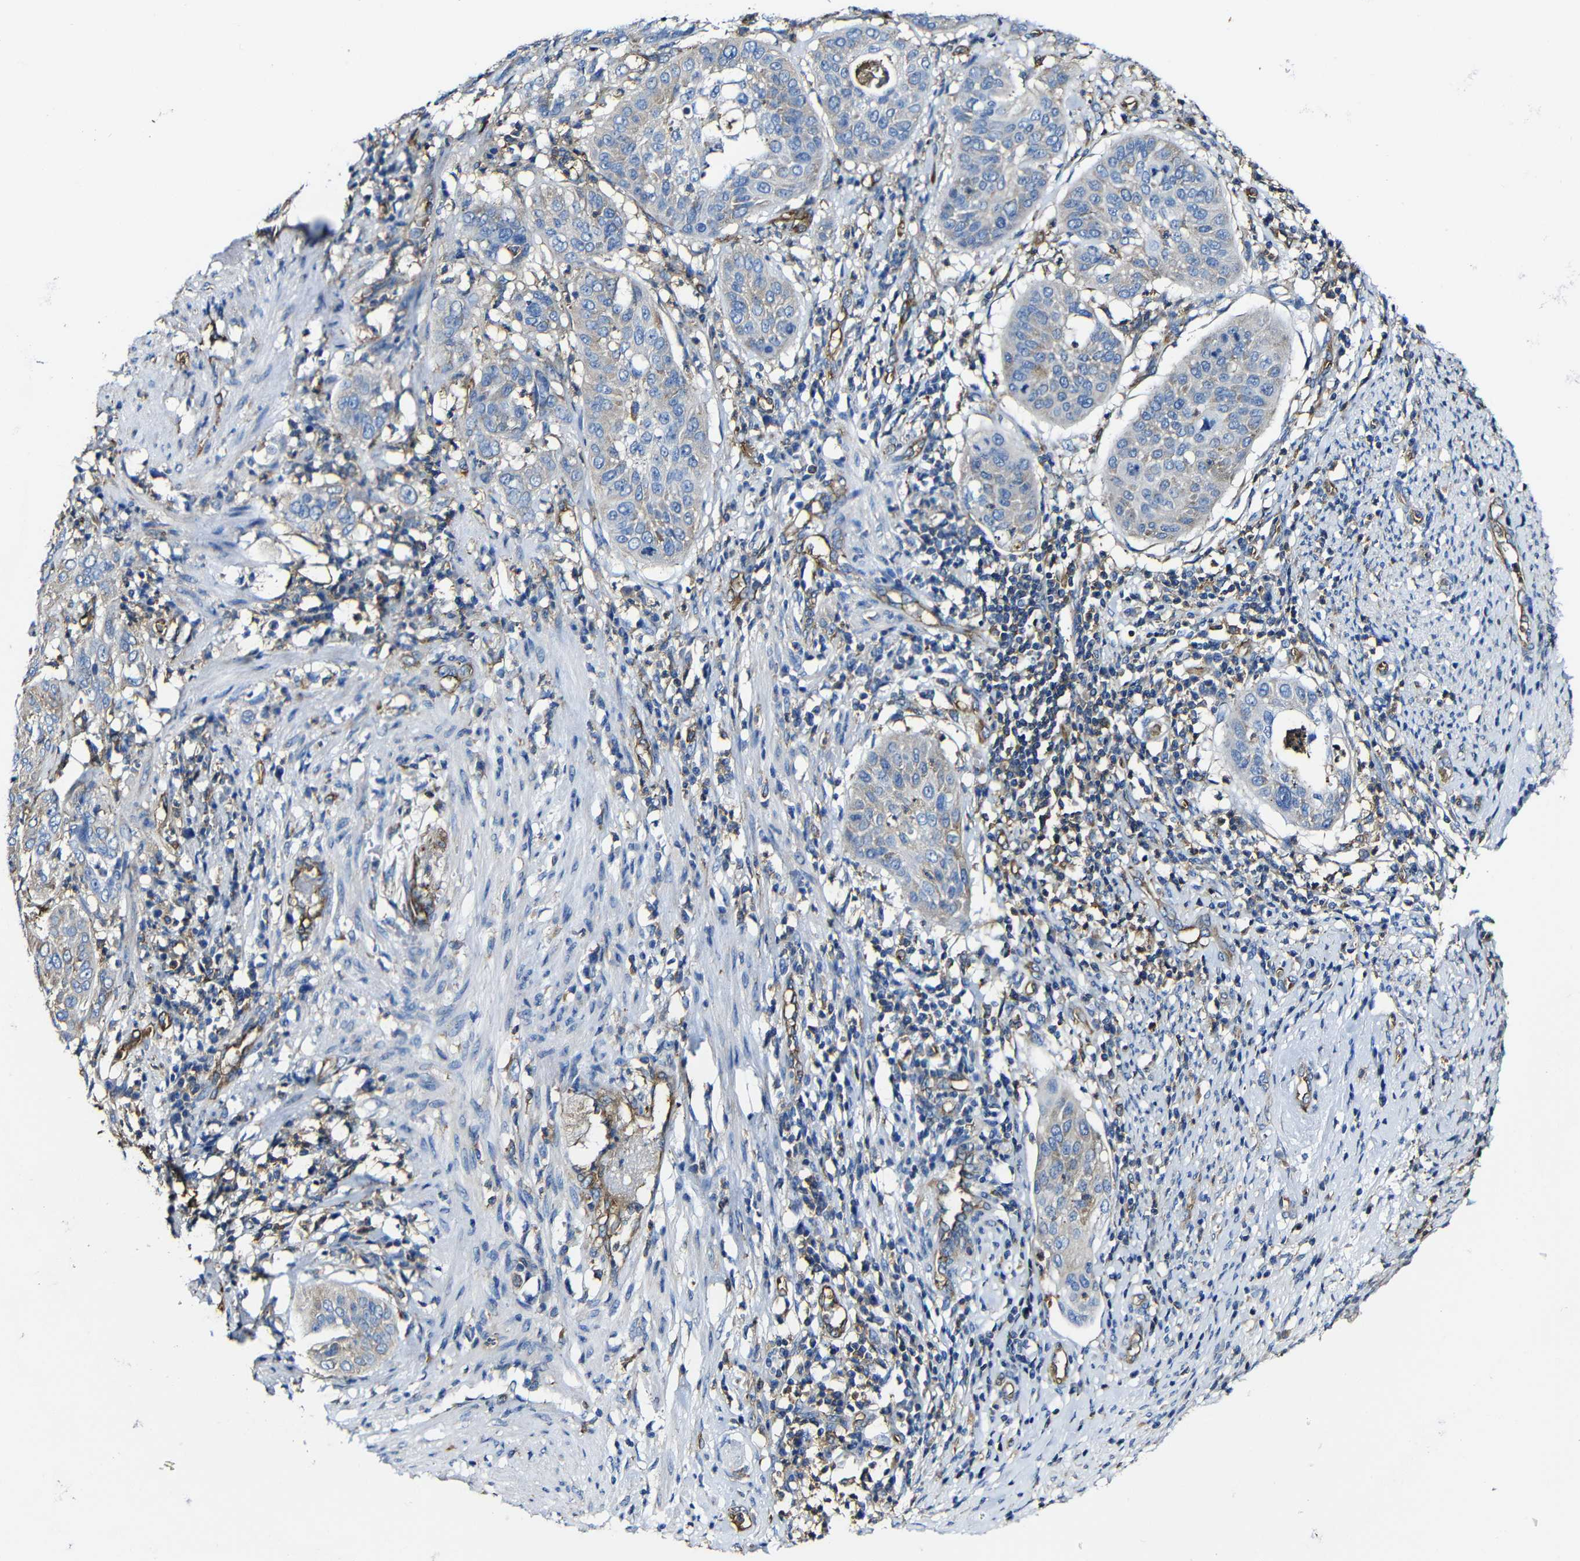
{"staining": {"intensity": "negative", "quantity": "none", "location": "none"}, "tissue": "cervical cancer", "cell_type": "Tumor cells", "image_type": "cancer", "snomed": [{"axis": "morphology", "description": "Normal tissue, NOS"}, {"axis": "morphology", "description": "Squamous cell carcinoma, NOS"}, {"axis": "topography", "description": "Cervix"}], "caption": "There is no significant staining in tumor cells of squamous cell carcinoma (cervical).", "gene": "MSN", "patient": {"sex": "female", "age": 39}}